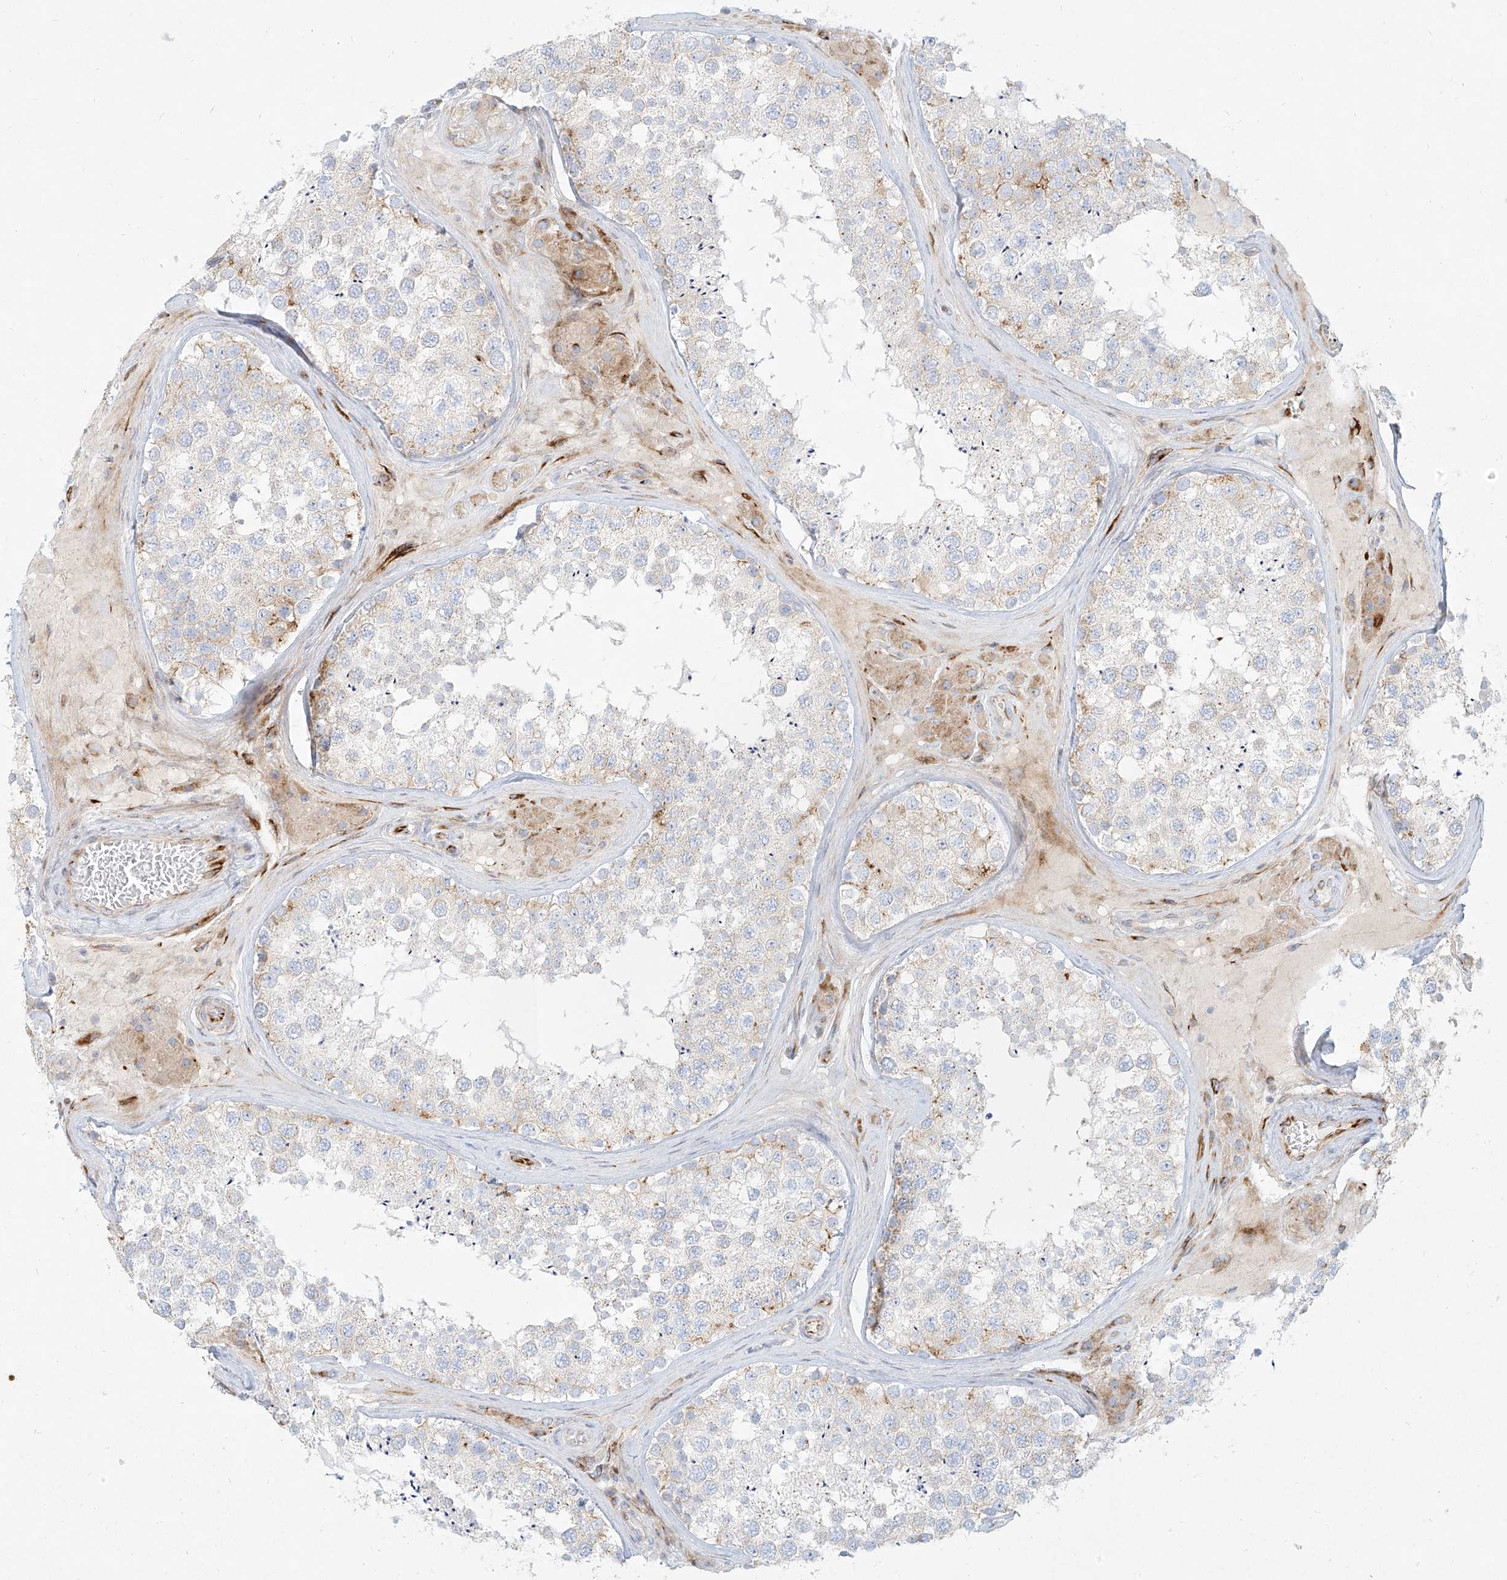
{"staining": {"intensity": "weak", "quantity": "<25%", "location": "cytoplasmic/membranous"}, "tissue": "testis", "cell_type": "Cells in seminiferous ducts", "image_type": "normal", "snomed": [{"axis": "morphology", "description": "Normal tissue, NOS"}, {"axis": "topography", "description": "Testis"}], "caption": "Immunohistochemistry micrograph of benign testis: testis stained with DAB demonstrates no significant protein expression in cells in seminiferous ducts.", "gene": "MTX2", "patient": {"sex": "male", "age": 46}}